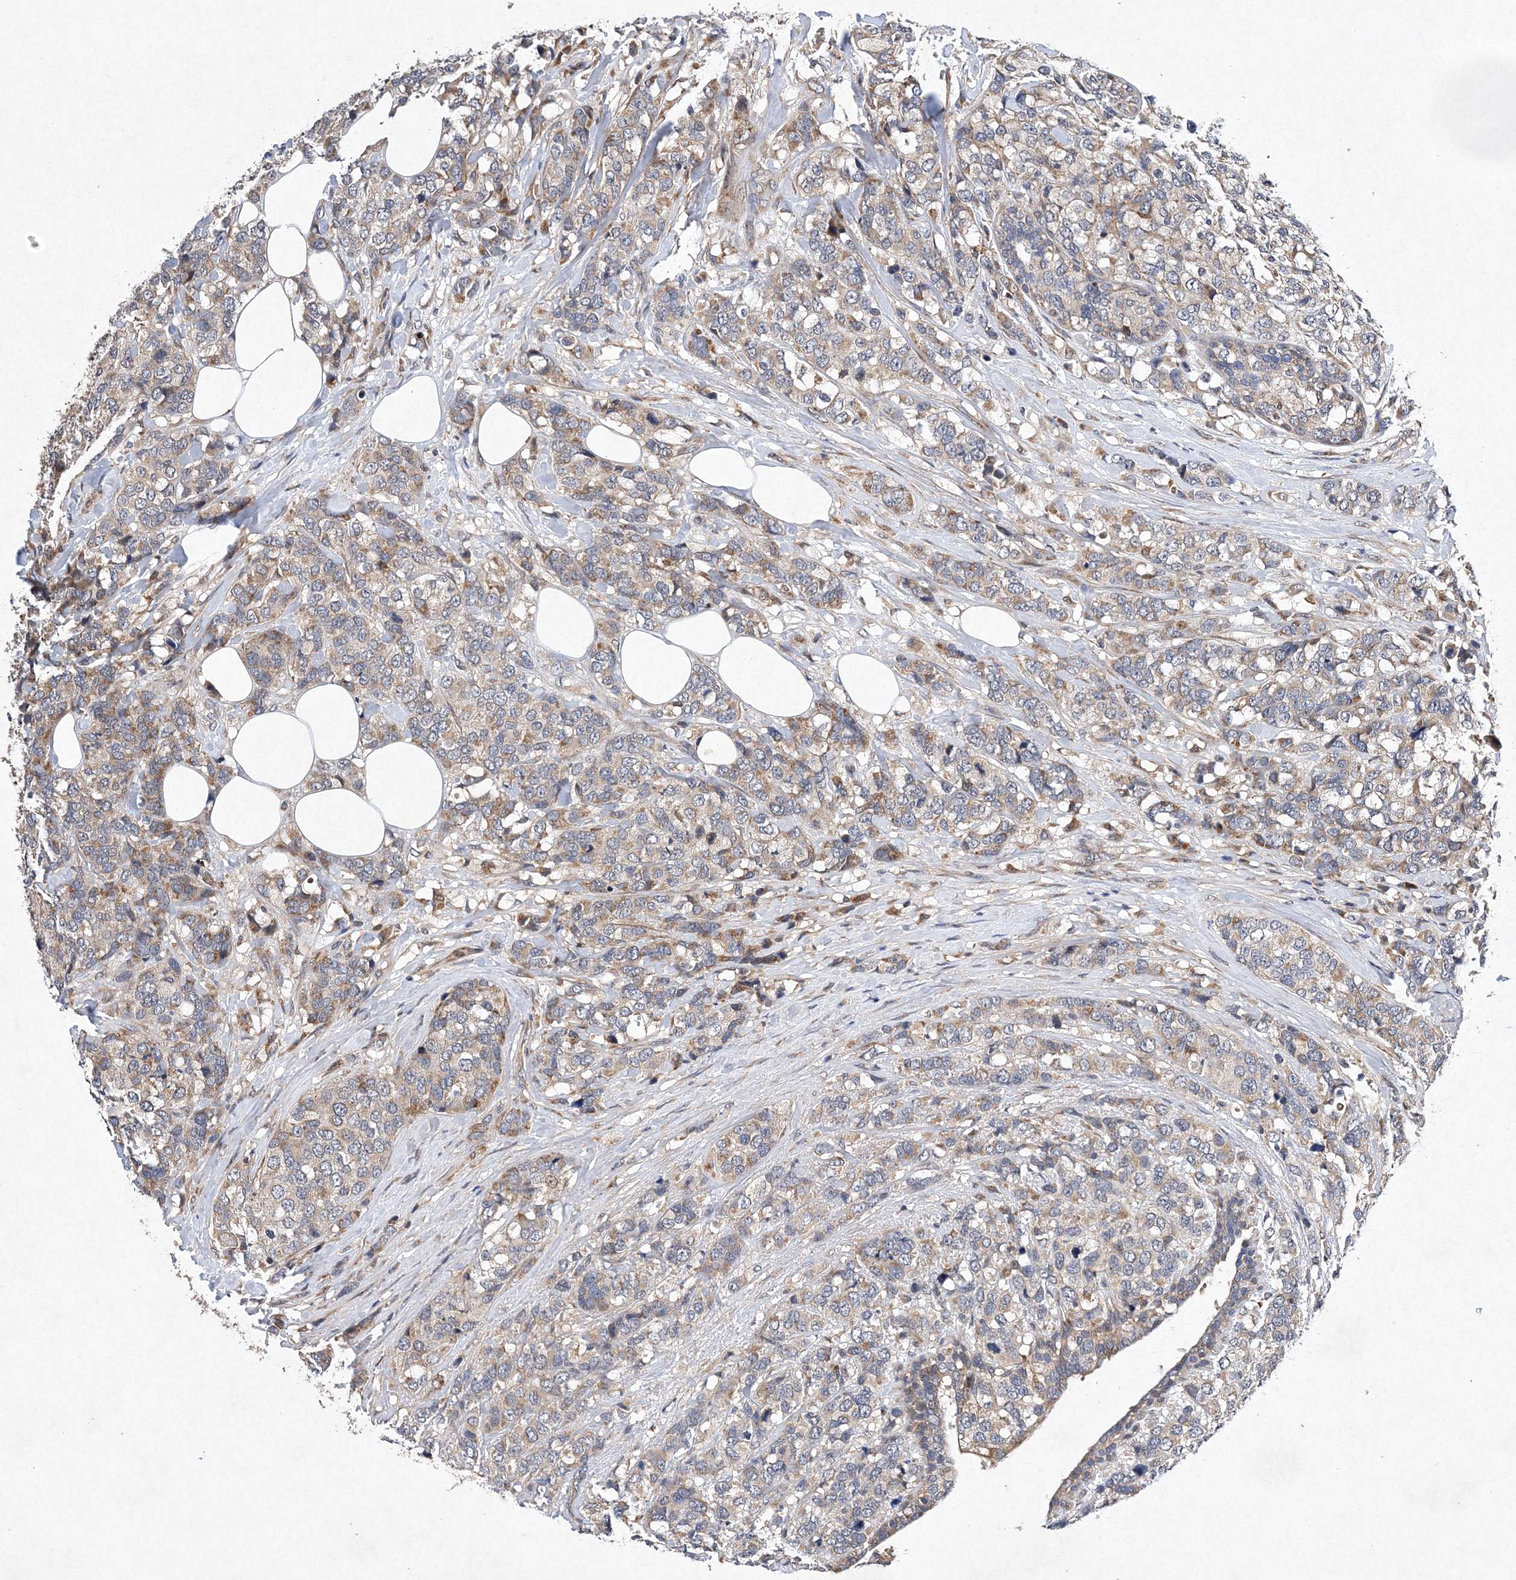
{"staining": {"intensity": "moderate", "quantity": "<25%", "location": "cytoplasmic/membranous"}, "tissue": "breast cancer", "cell_type": "Tumor cells", "image_type": "cancer", "snomed": [{"axis": "morphology", "description": "Lobular carcinoma"}, {"axis": "topography", "description": "Breast"}], "caption": "Human breast cancer (lobular carcinoma) stained with a protein marker shows moderate staining in tumor cells.", "gene": "PROSER1", "patient": {"sex": "female", "age": 59}}